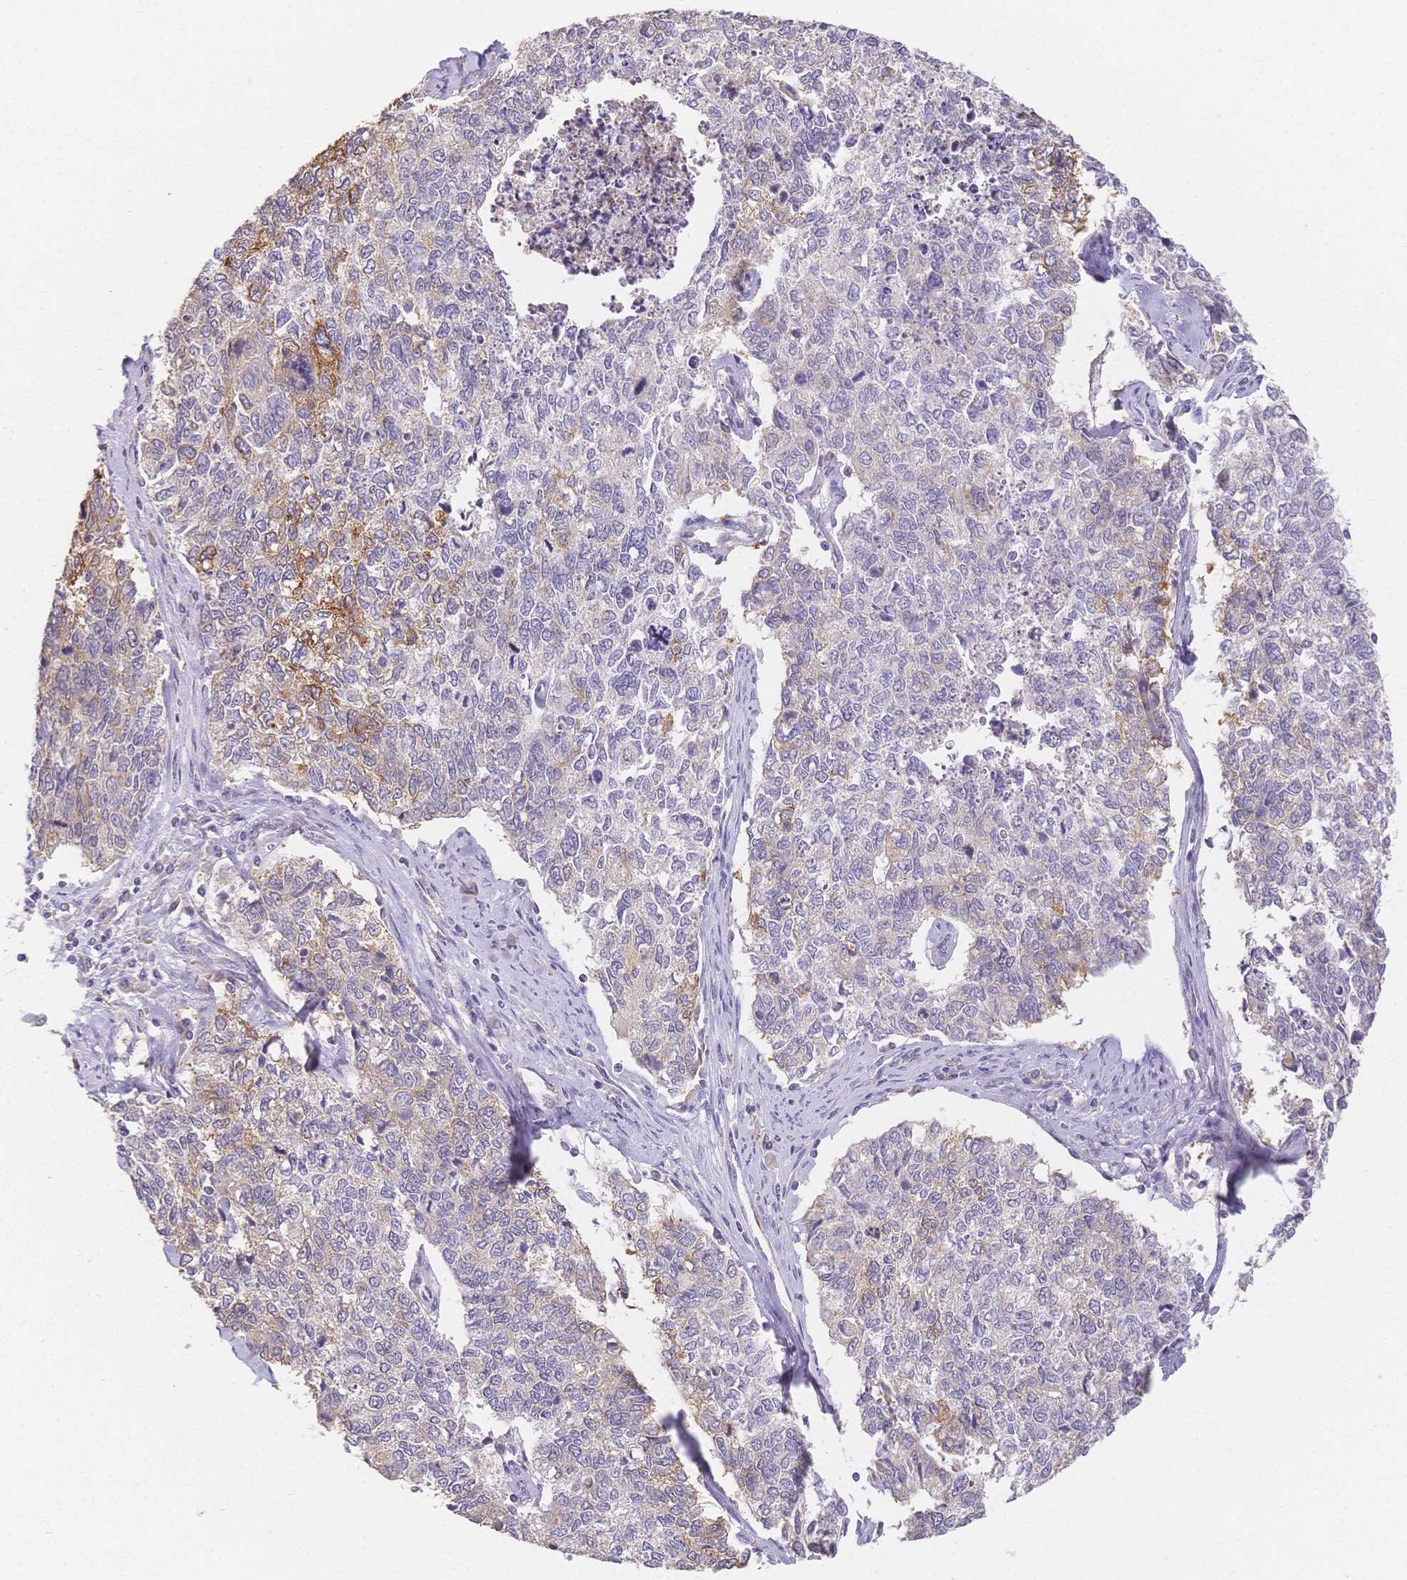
{"staining": {"intensity": "weak", "quantity": "<25%", "location": "cytoplasmic/membranous"}, "tissue": "cervical cancer", "cell_type": "Tumor cells", "image_type": "cancer", "snomed": [{"axis": "morphology", "description": "Adenocarcinoma, NOS"}, {"axis": "topography", "description": "Cervix"}], "caption": "Protein analysis of adenocarcinoma (cervical) demonstrates no significant staining in tumor cells. The staining was performed using DAB (3,3'-diaminobenzidine) to visualize the protein expression in brown, while the nuclei were stained in blue with hematoxylin (Magnification: 20x).", "gene": "HS3ST5", "patient": {"sex": "female", "age": 63}}